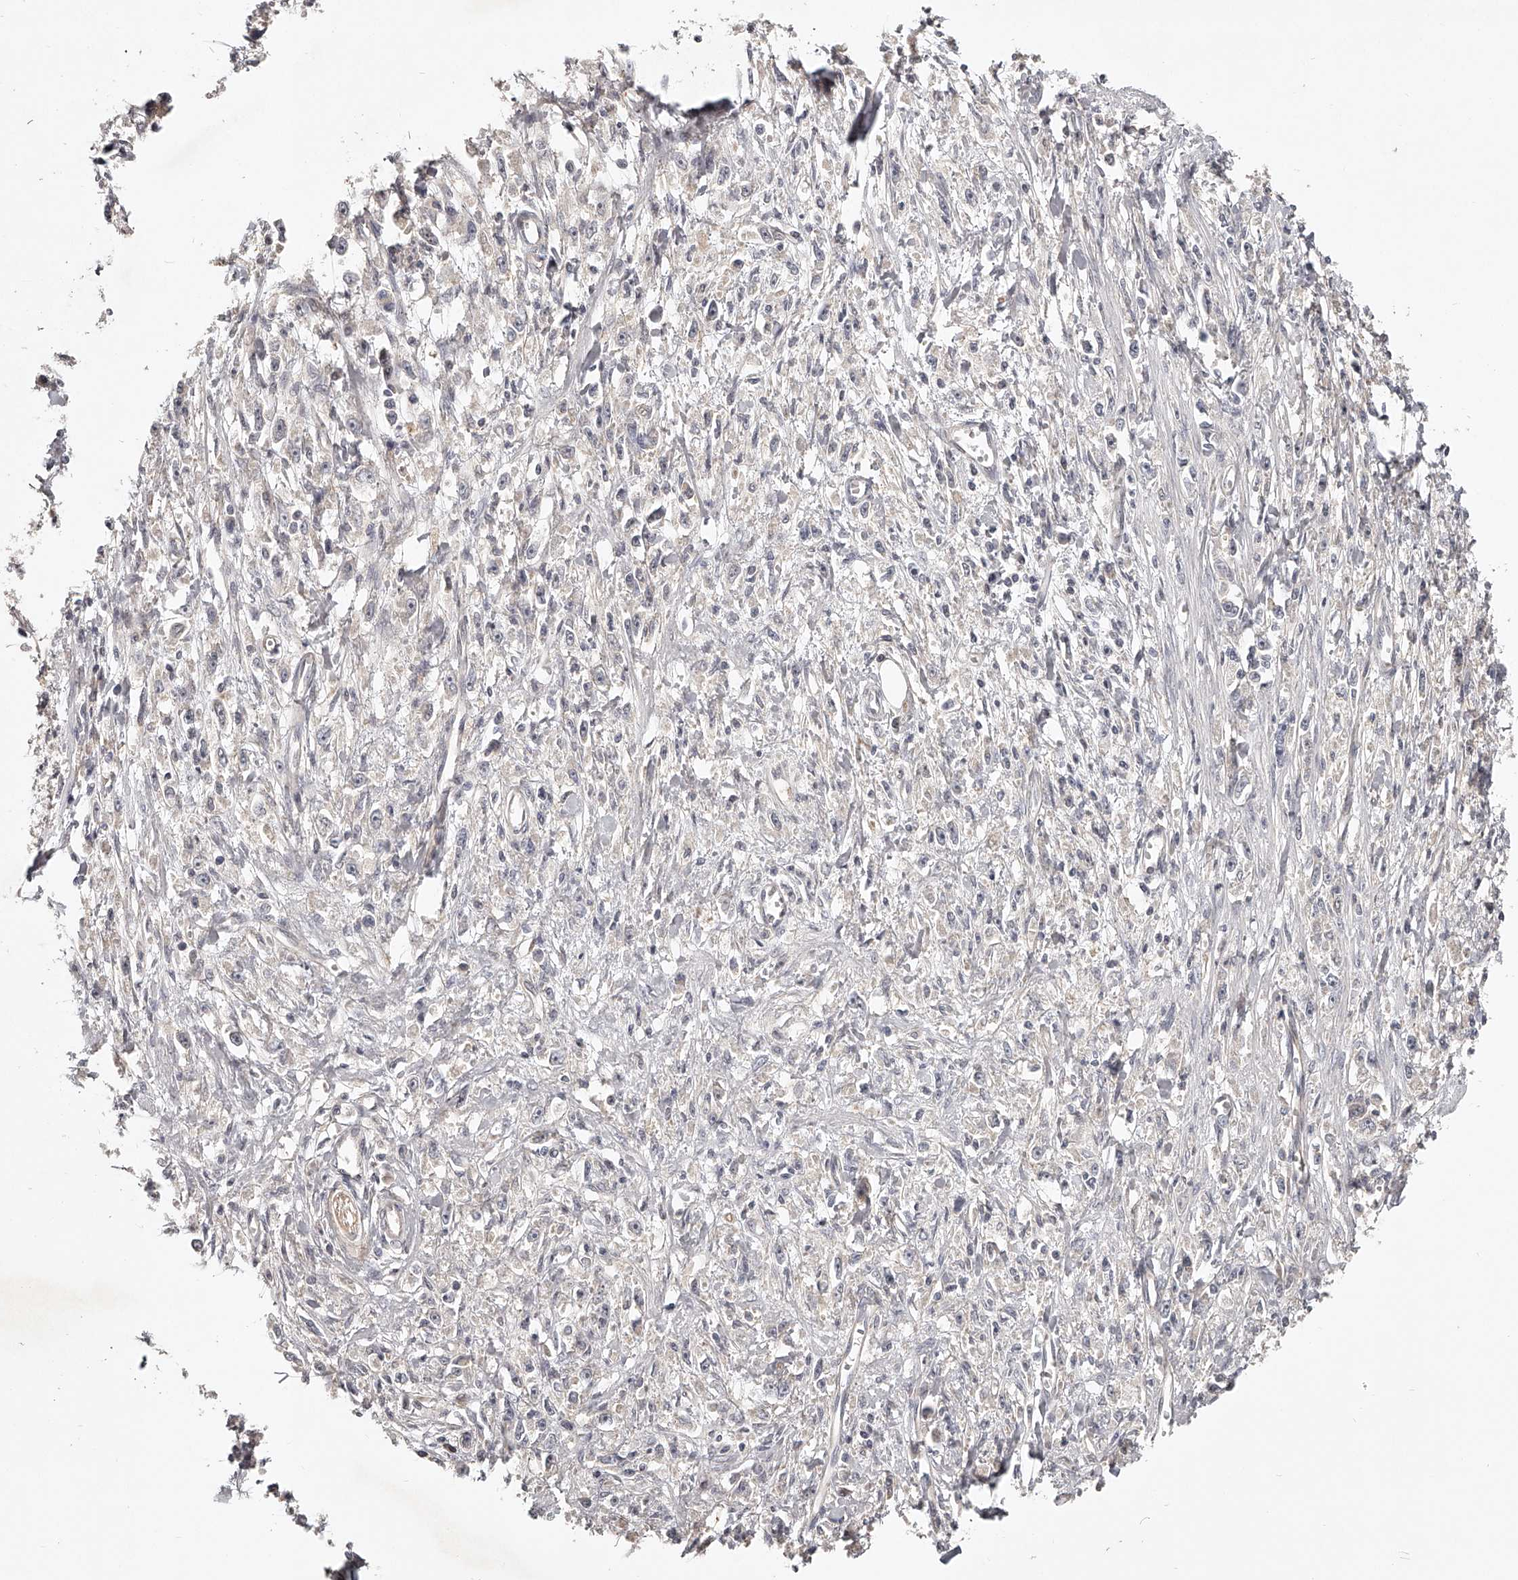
{"staining": {"intensity": "negative", "quantity": "none", "location": "none"}, "tissue": "stomach cancer", "cell_type": "Tumor cells", "image_type": "cancer", "snomed": [{"axis": "morphology", "description": "Adenocarcinoma, NOS"}, {"axis": "topography", "description": "Stomach"}], "caption": "DAB immunohistochemical staining of stomach cancer exhibits no significant positivity in tumor cells.", "gene": "ZNF582", "patient": {"sex": "female", "age": 59}}